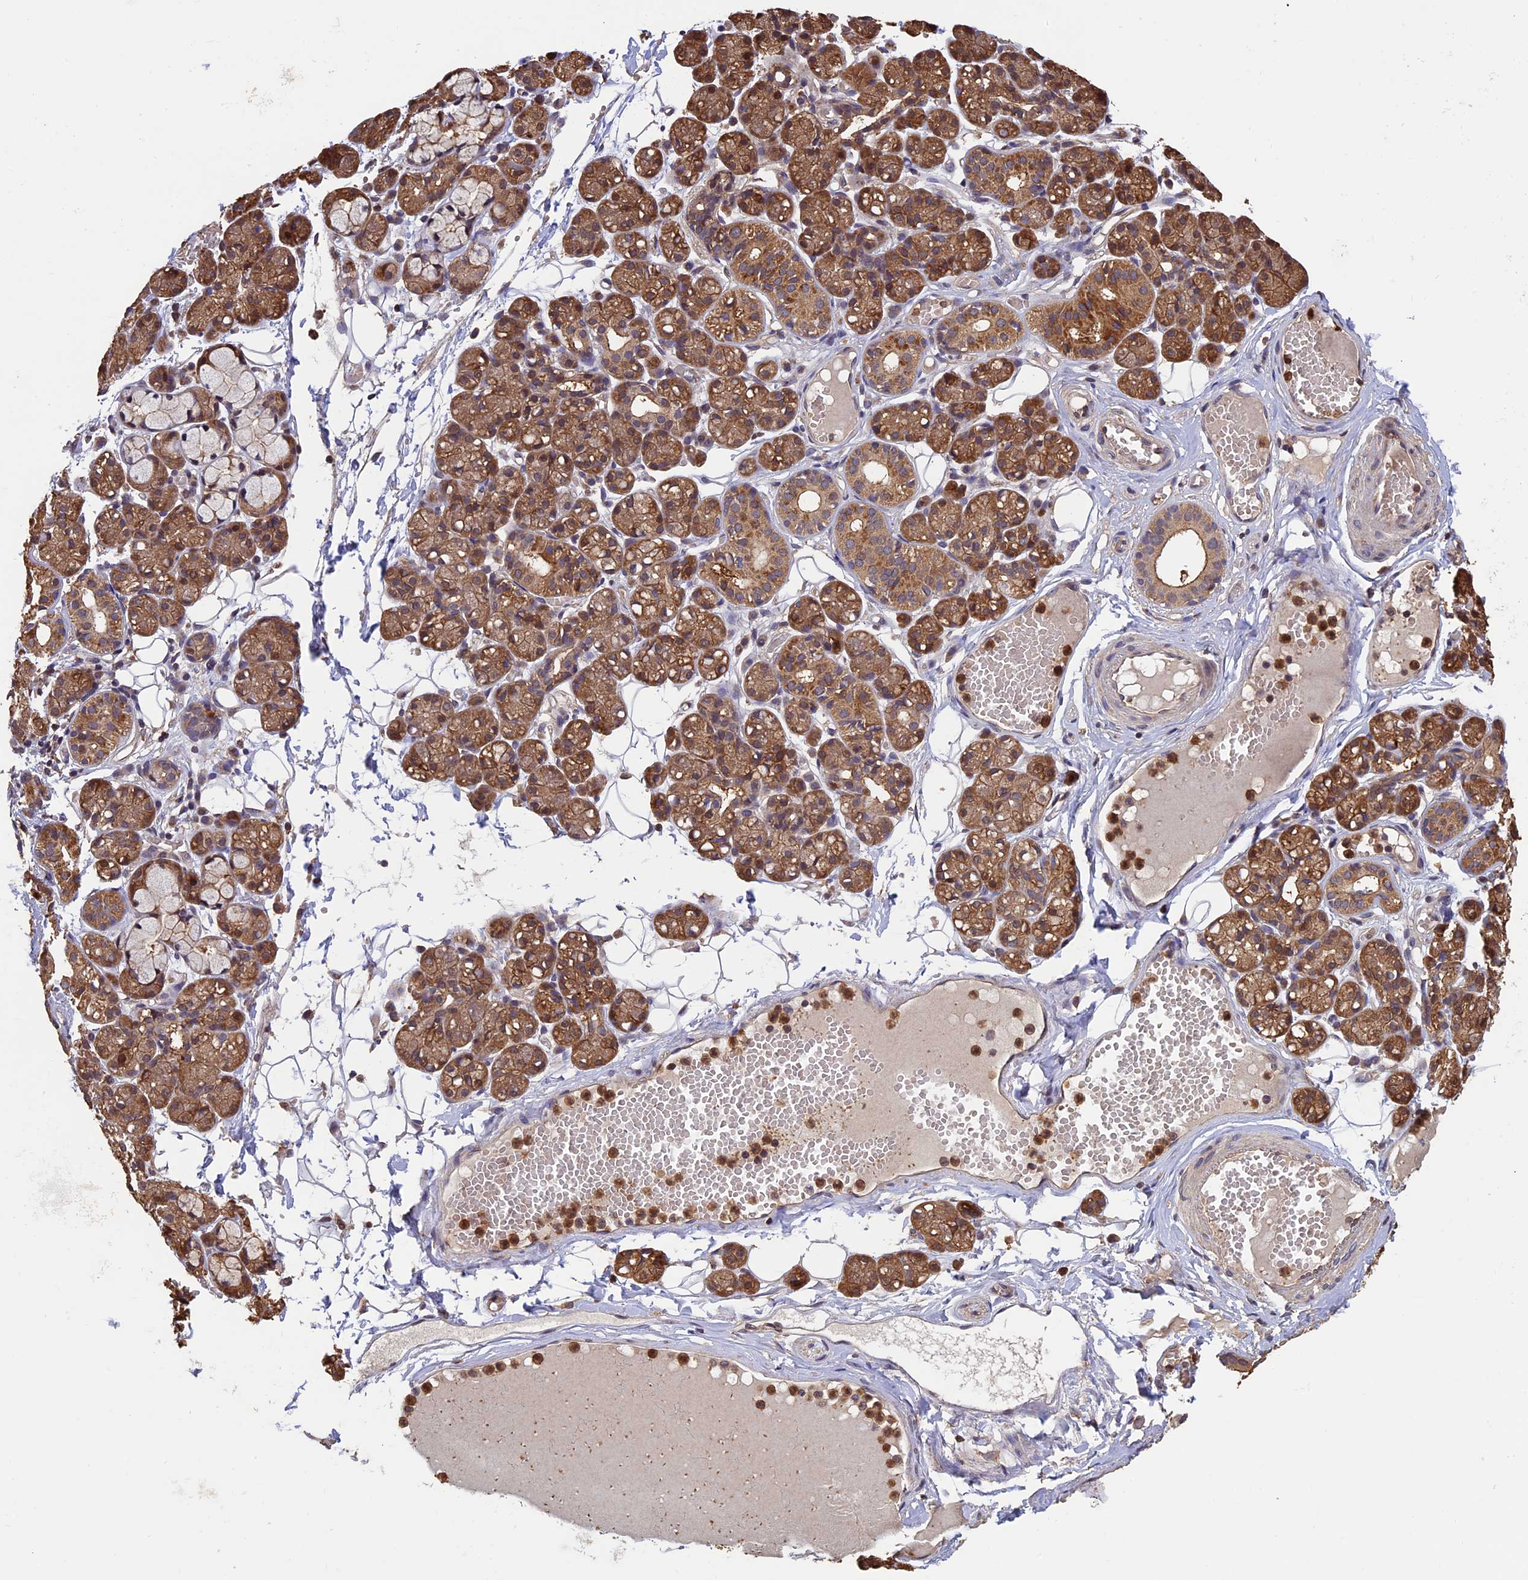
{"staining": {"intensity": "moderate", "quantity": ">75%", "location": "cytoplasmic/membranous"}, "tissue": "salivary gland", "cell_type": "Glandular cells", "image_type": "normal", "snomed": [{"axis": "morphology", "description": "Normal tissue, NOS"}, {"axis": "topography", "description": "Salivary gland"}], "caption": "IHC of benign human salivary gland demonstrates medium levels of moderate cytoplasmic/membranous expression in about >75% of glandular cells.", "gene": "PKD2L2", "patient": {"sex": "male", "age": 63}}